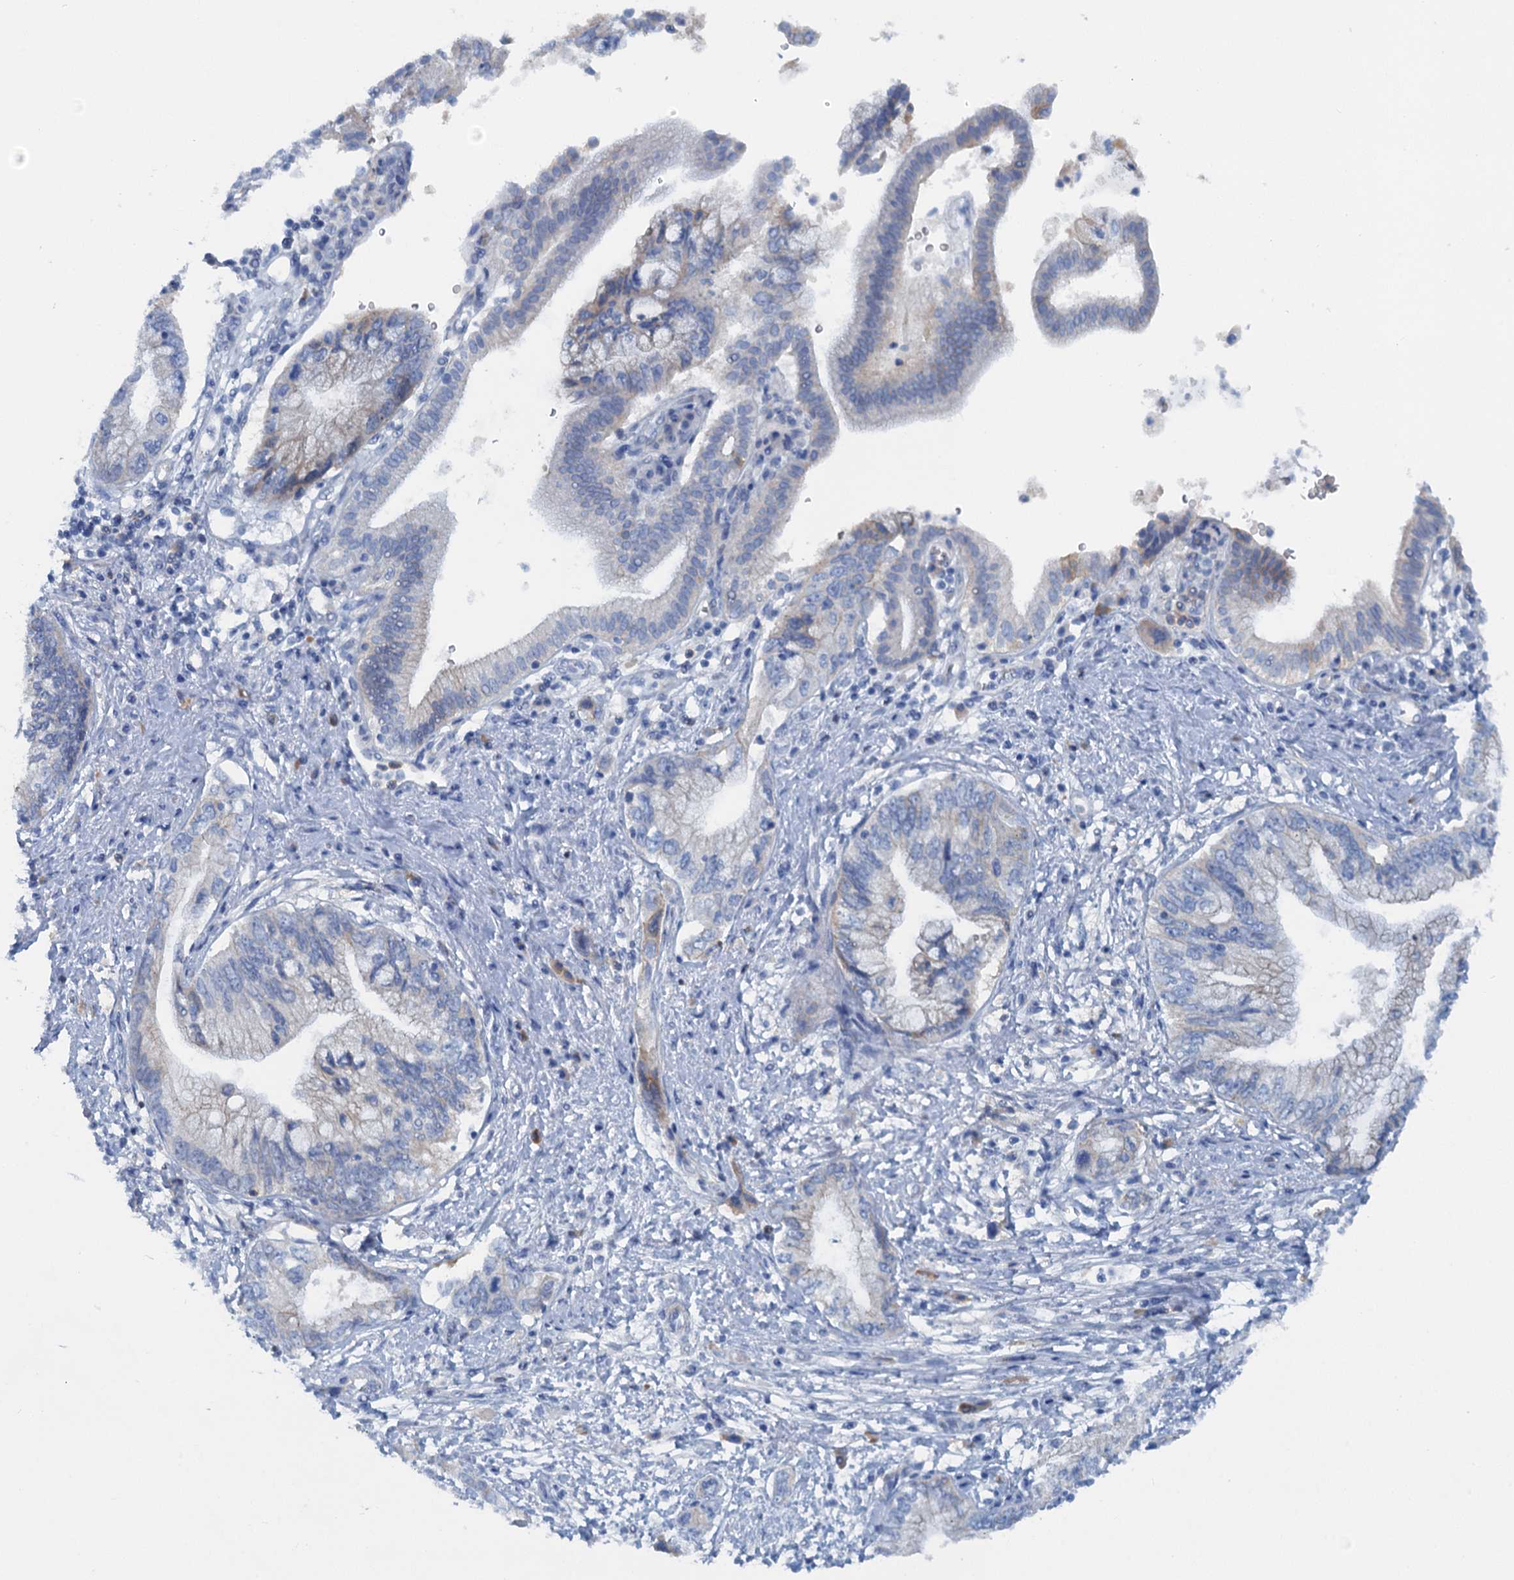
{"staining": {"intensity": "weak", "quantity": "<25%", "location": "cytoplasmic/membranous"}, "tissue": "pancreatic cancer", "cell_type": "Tumor cells", "image_type": "cancer", "snomed": [{"axis": "morphology", "description": "Adenocarcinoma, NOS"}, {"axis": "topography", "description": "Pancreas"}], "caption": "Tumor cells show no significant positivity in pancreatic adenocarcinoma. (Immunohistochemistry, brightfield microscopy, high magnification).", "gene": "MYADML2", "patient": {"sex": "female", "age": 73}}